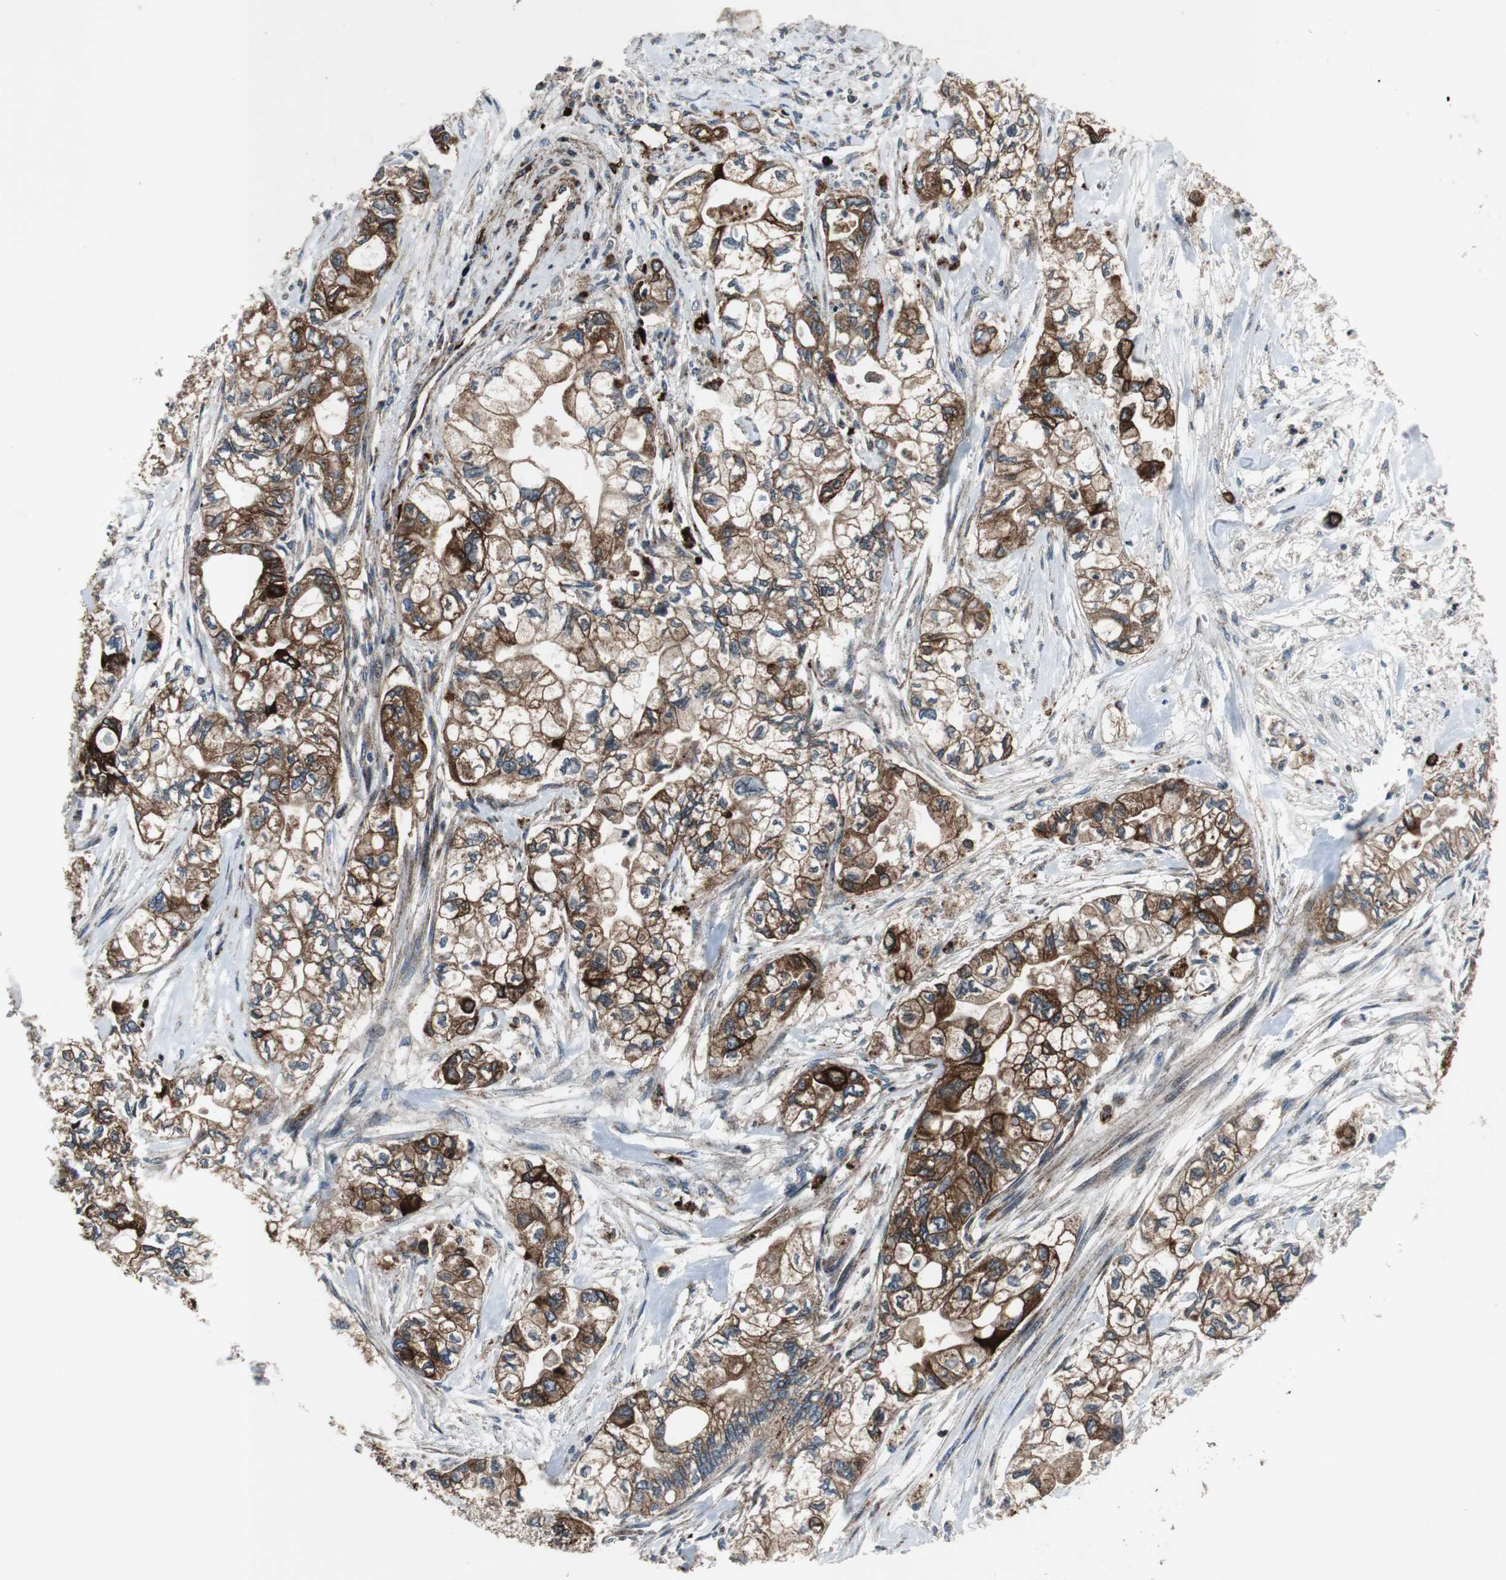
{"staining": {"intensity": "strong", "quantity": ">75%", "location": "cytoplasmic/membranous"}, "tissue": "pancreatic cancer", "cell_type": "Tumor cells", "image_type": "cancer", "snomed": [{"axis": "morphology", "description": "Adenocarcinoma, NOS"}, {"axis": "topography", "description": "Pancreas"}], "caption": "Protein expression by immunohistochemistry displays strong cytoplasmic/membranous expression in about >75% of tumor cells in pancreatic adenocarcinoma.", "gene": "TUBA4A", "patient": {"sex": "male", "age": 79}}